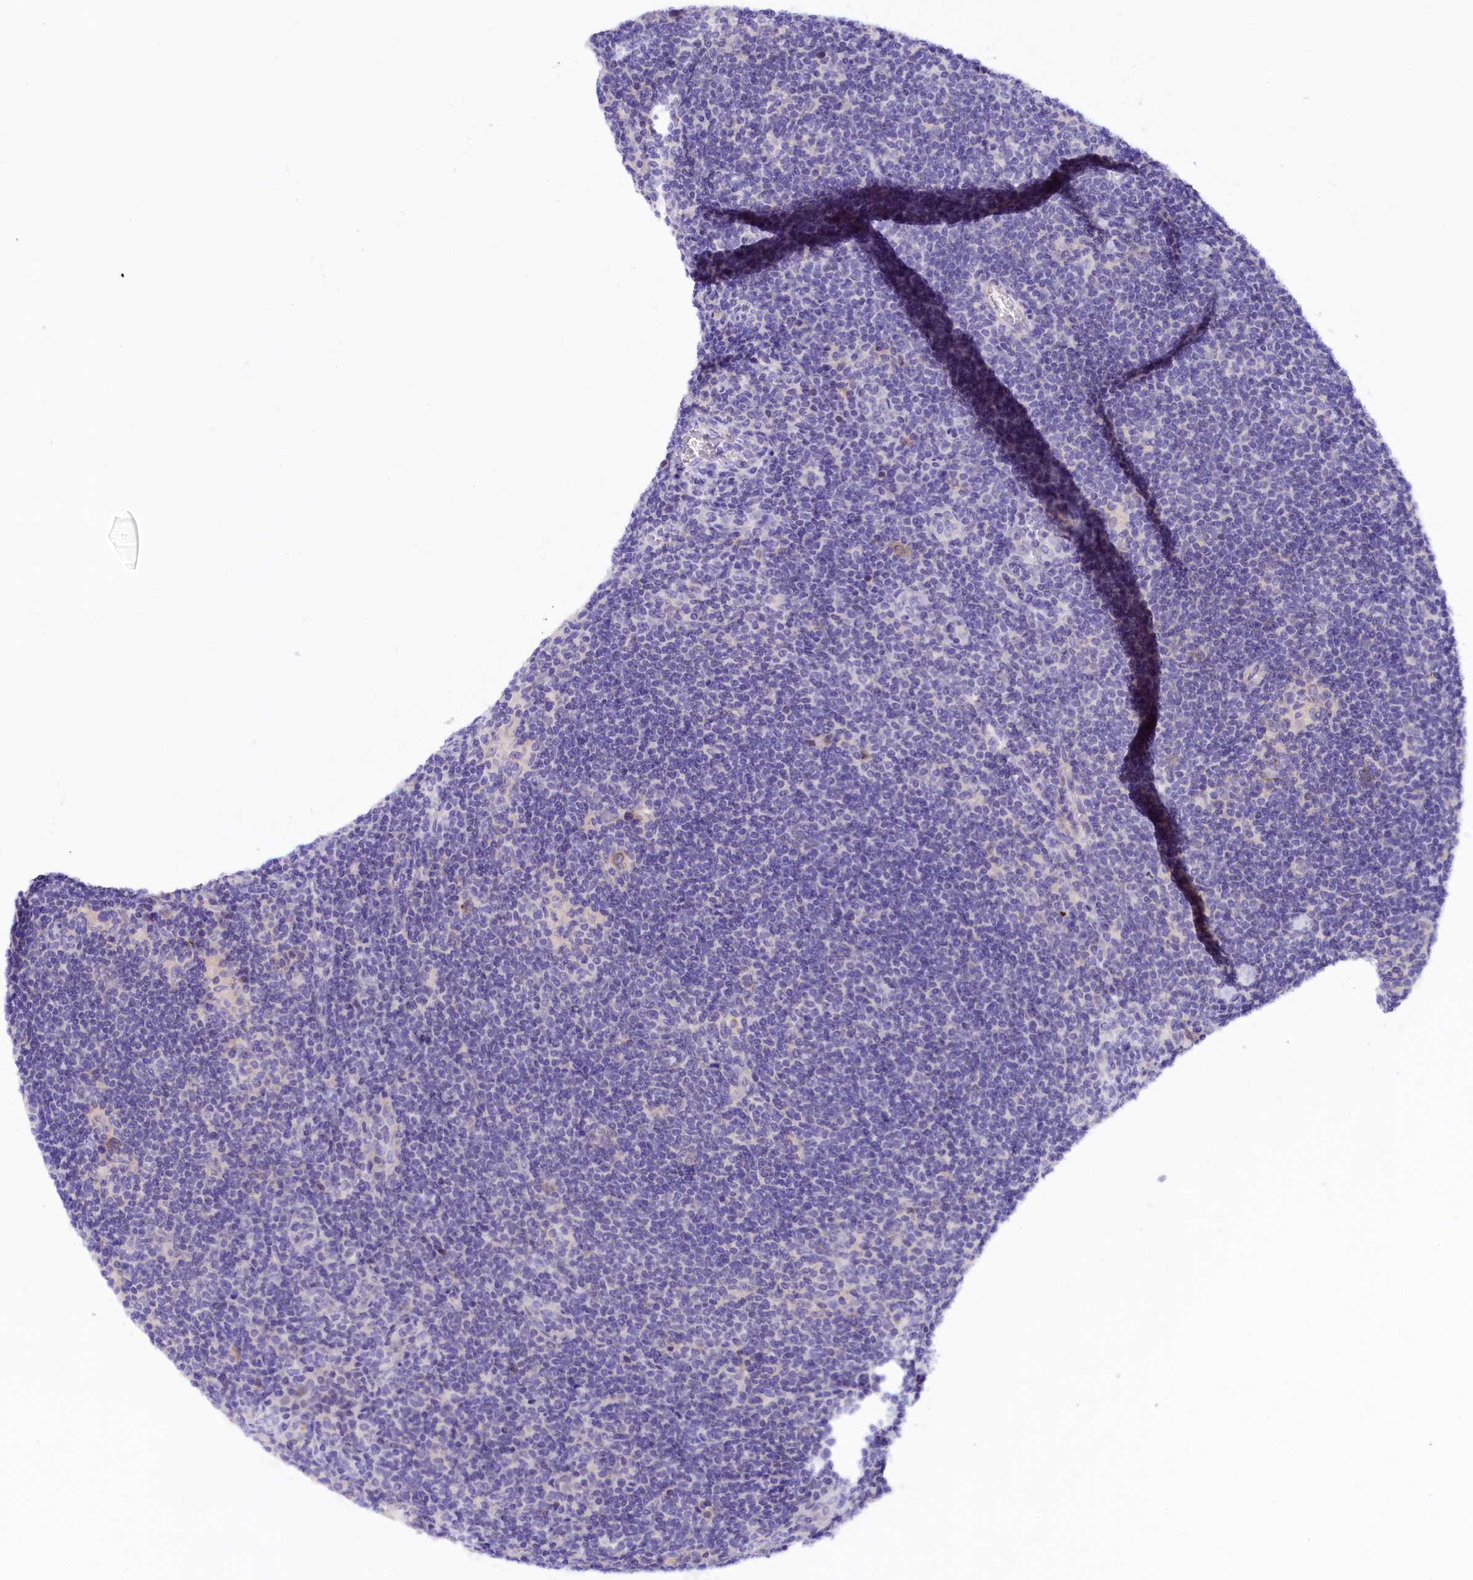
{"staining": {"intensity": "negative", "quantity": "none", "location": "none"}, "tissue": "lymphoma", "cell_type": "Tumor cells", "image_type": "cancer", "snomed": [{"axis": "morphology", "description": "Hodgkin's disease, NOS"}, {"axis": "topography", "description": "Lymph node"}], "caption": "Immunohistochemical staining of Hodgkin's disease reveals no significant staining in tumor cells.", "gene": "COL6A5", "patient": {"sex": "female", "age": 57}}